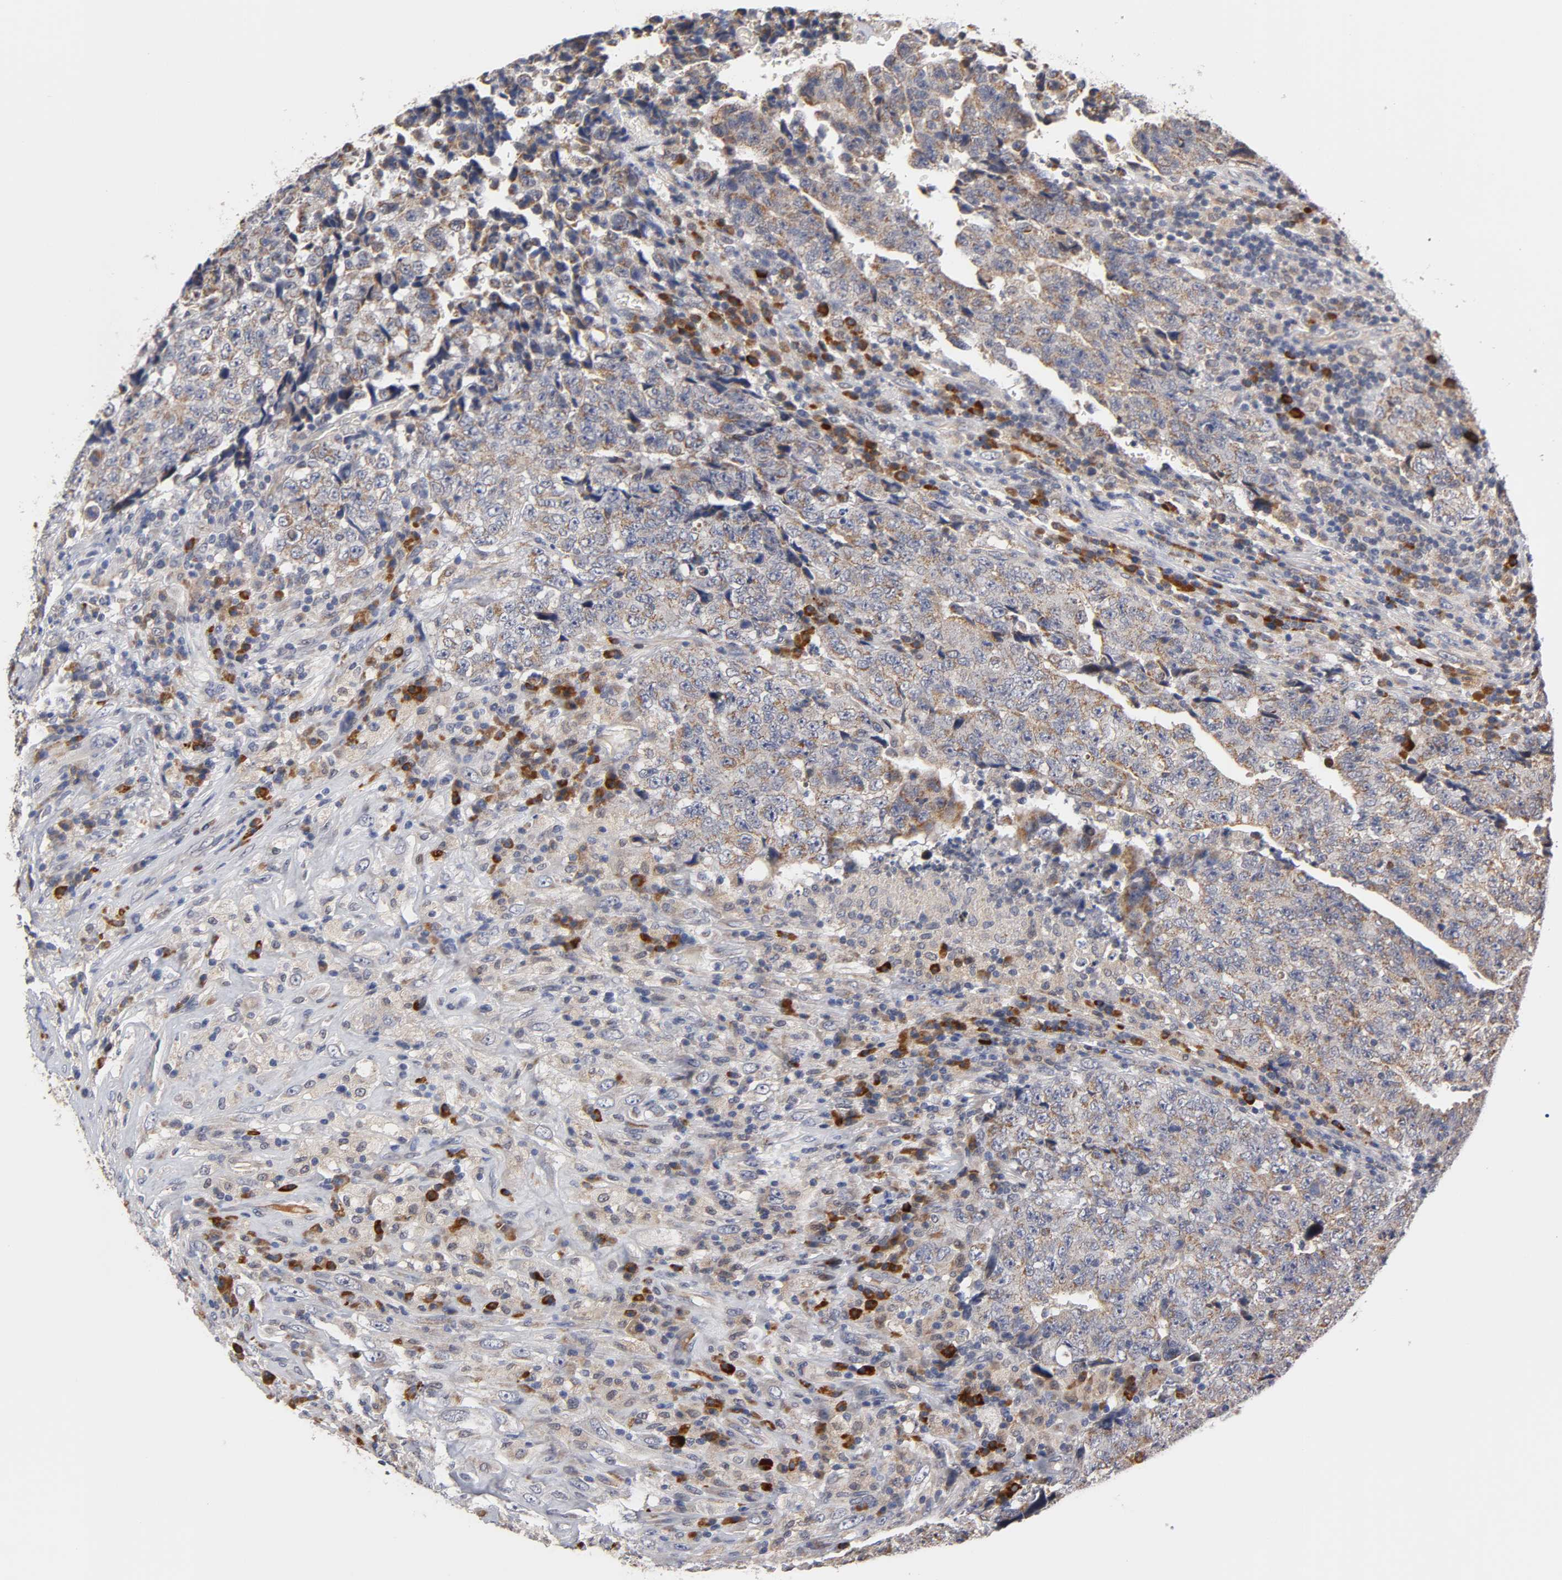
{"staining": {"intensity": "moderate", "quantity": ">75%", "location": "cytoplasmic/membranous"}, "tissue": "testis cancer", "cell_type": "Tumor cells", "image_type": "cancer", "snomed": [{"axis": "morphology", "description": "Necrosis, NOS"}, {"axis": "morphology", "description": "Carcinoma, Embryonal, NOS"}, {"axis": "topography", "description": "Testis"}], "caption": "Testis cancer stained for a protein exhibits moderate cytoplasmic/membranous positivity in tumor cells.", "gene": "GSTZ1", "patient": {"sex": "male", "age": 19}}